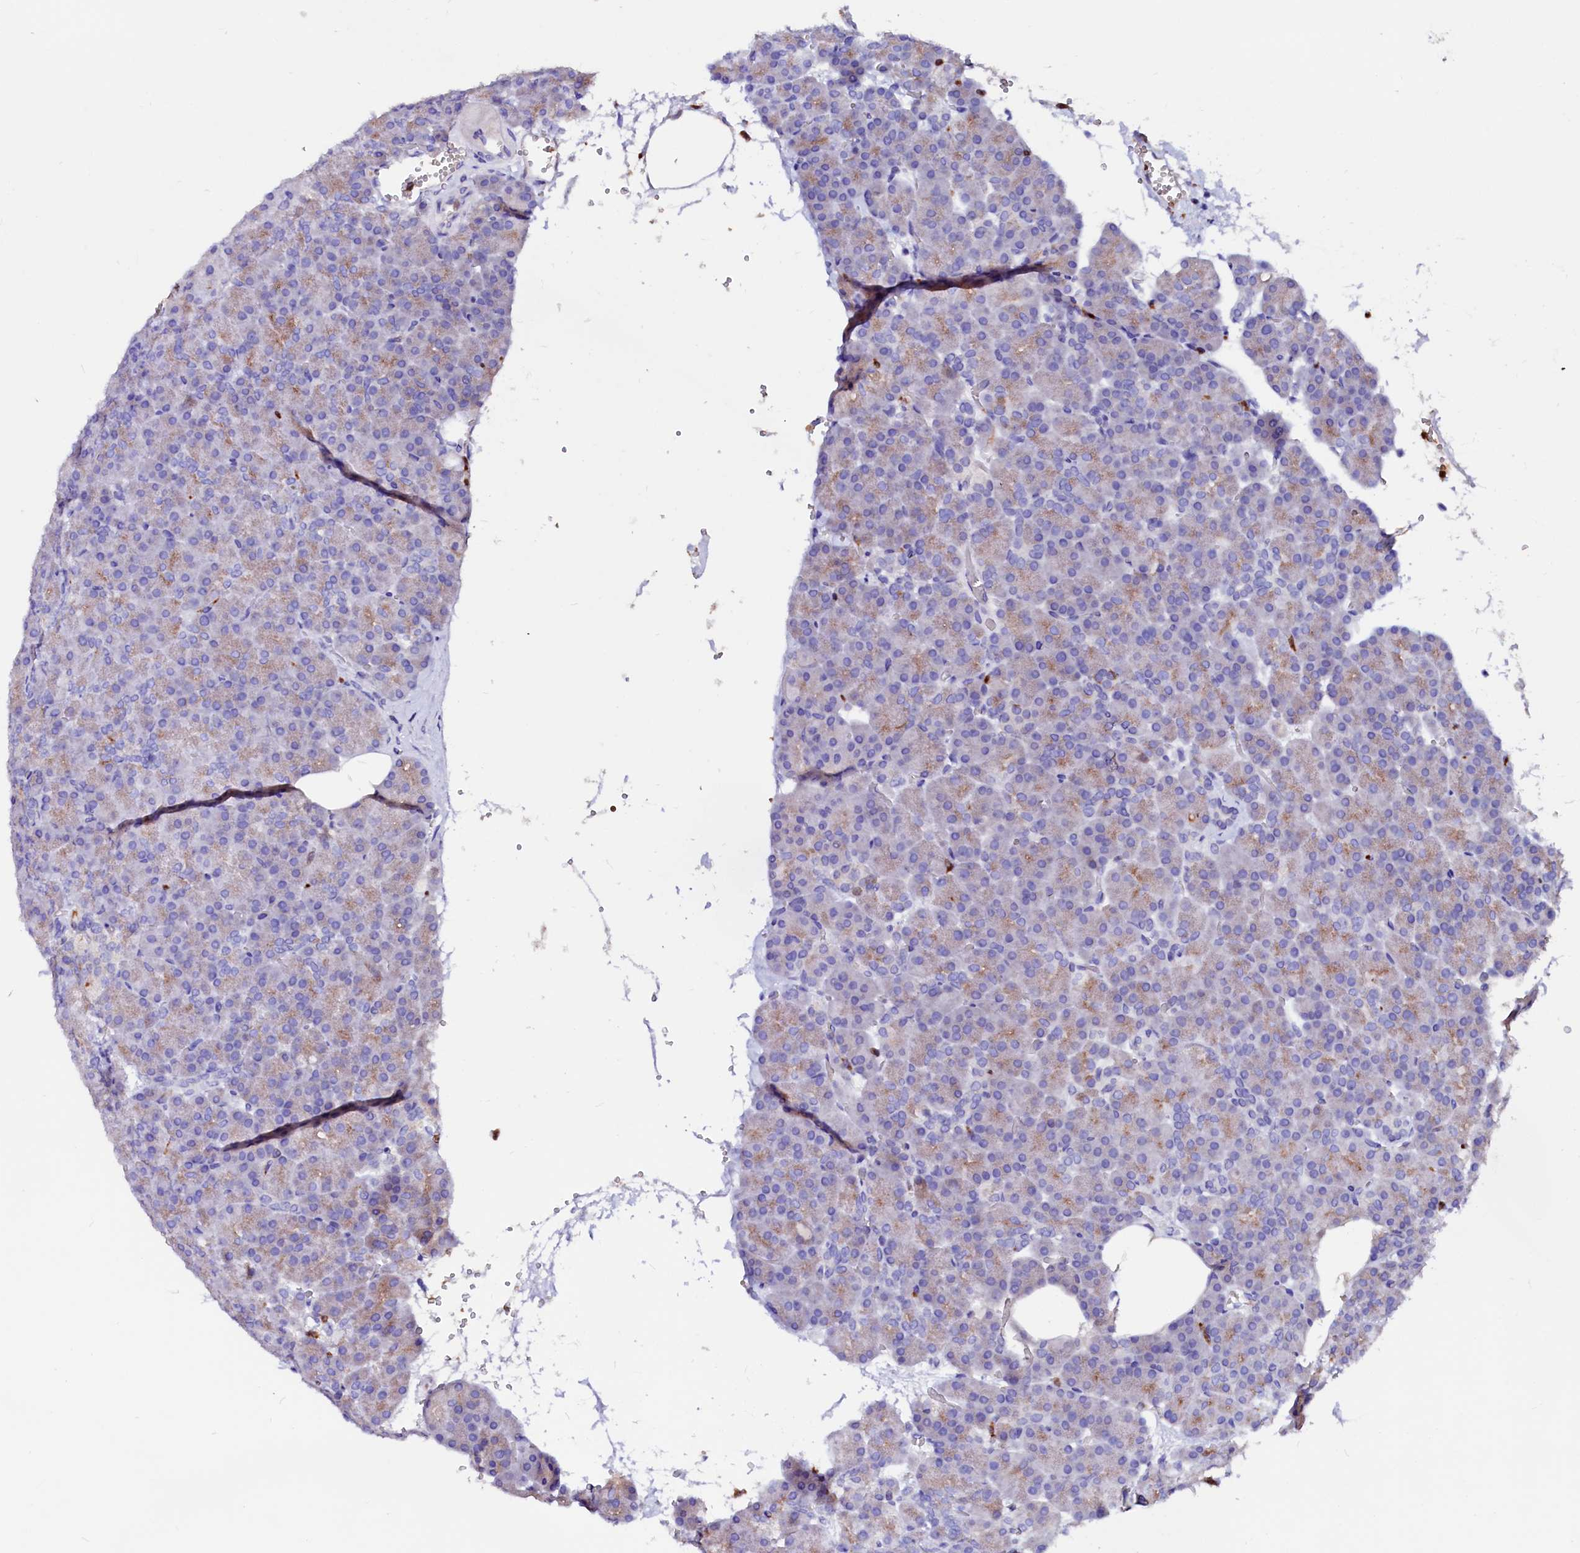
{"staining": {"intensity": "moderate", "quantity": ">75%", "location": "cytoplasmic/membranous"}, "tissue": "pancreas", "cell_type": "Exocrine glandular cells", "image_type": "normal", "snomed": [{"axis": "morphology", "description": "Normal tissue, NOS"}, {"axis": "morphology", "description": "Carcinoid, malignant, NOS"}, {"axis": "topography", "description": "Pancreas"}], "caption": "IHC histopathology image of benign pancreas stained for a protein (brown), which demonstrates medium levels of moderate cytoplasmic/membranous expression in approximately >75% of exocrine glandular cells.", "gene": "RAB27A", "patient": {"sex": "female", "age": 35}}